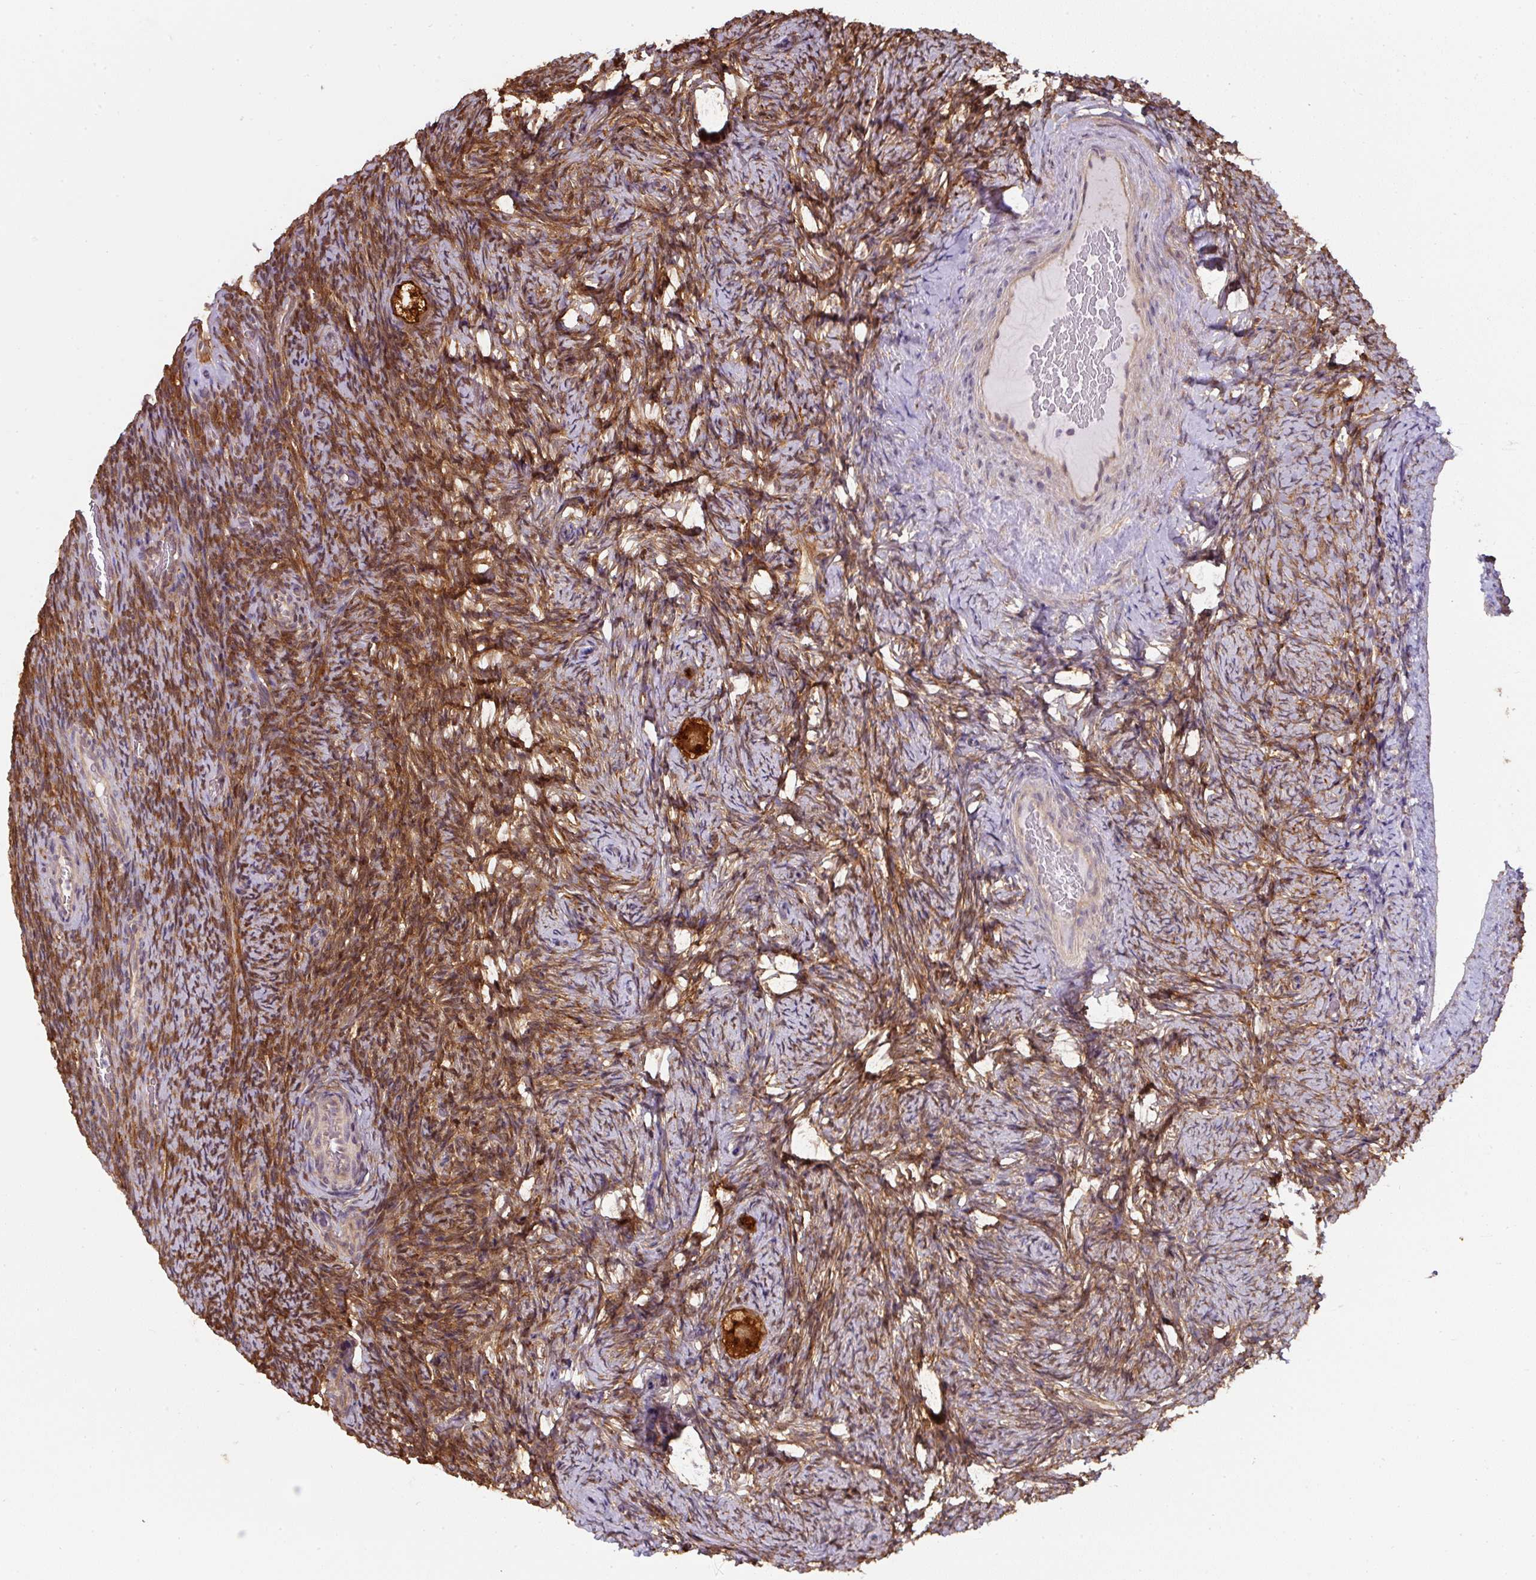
{"staining": {"intensity": "moderate", "quantity": ">75%", "location": "cytoplasmic/membranous"}, "tissue": "ovary", "cell_type": "Follicle cells", "image_type": "normal", "snomed": [{"axis": "morphology", "description": "Normal tissue, NOS"}, {"axis": "topography", "description": "Ovary"}], "caption": "Protein expression analysis of unremarkable ovary exhibits moderate cytoplasmic/membranous expression in approximately >75% of follicle cells.", "gene": "ST13", "patient": {"sex": "female", "age": 34}}